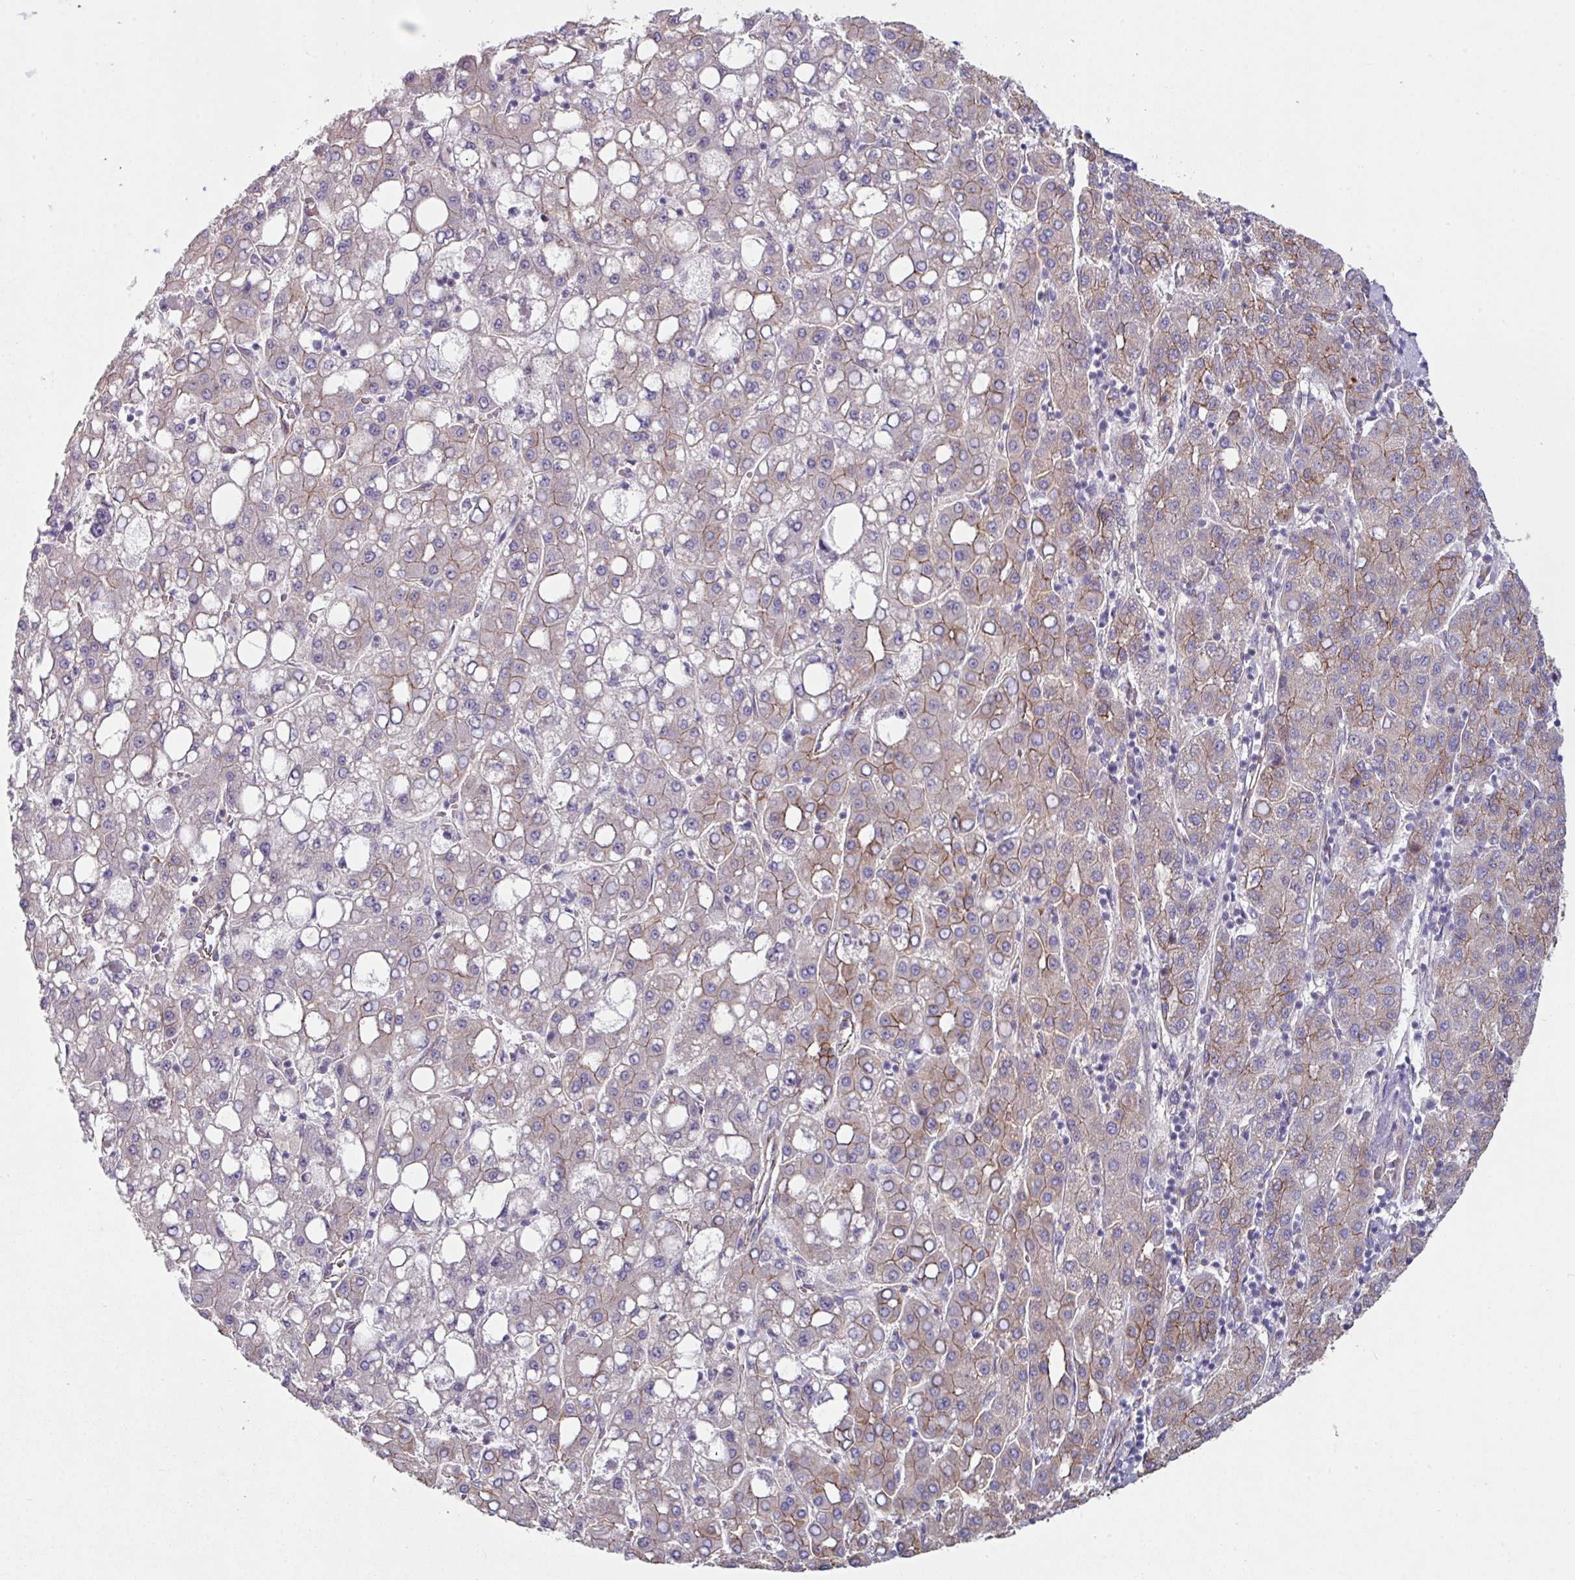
{"staining": {"intensity": "moderate", "quantity": "25%-75%", "location": "cytoplasmic/membranous"}, "tissue": "liver cancer", "cell_type": "Tumor cells", "image_type": "cancer", "snomed": [{"axis": "morphology", "description": "Carcinoma, Hepatocellular, NOS"}, {"axis": "topography", "description": "Liver"}], "caption": "Immunohistochemical staining of hepatocellular carcinoma (liver) demonstrates moderate cytoplasmic/membranous protein staining in about 25%-75% of tumor cells. Immunohistochemistry stains the protein in brown and the nuclei are stained blue.", "gene": "JUP", "patient": {"sex": "male", "age": 65}}